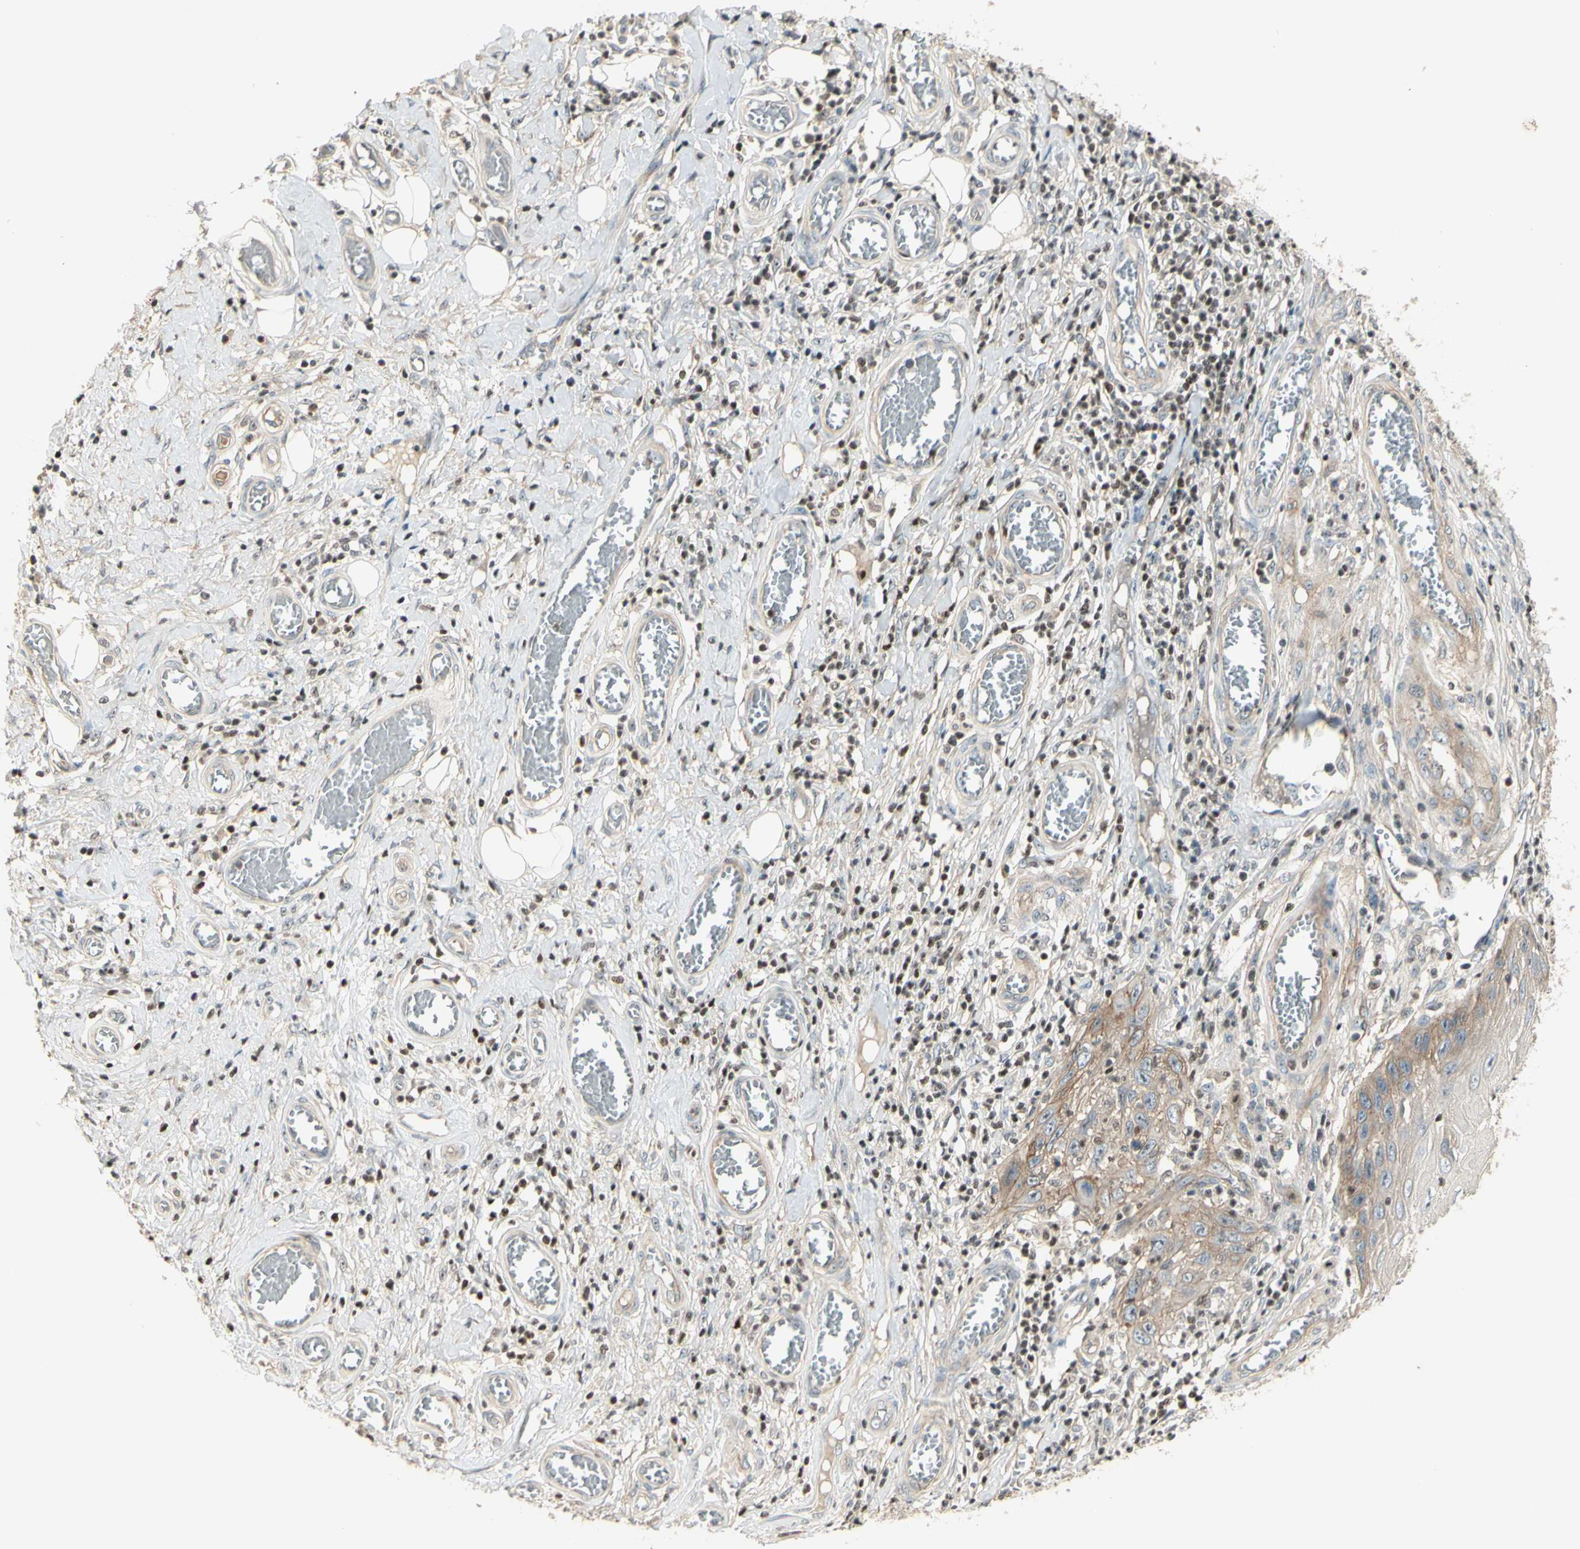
{"staining": {"intensity": "weak", "quantity": "<25%", "location": "cytoplasmic/membranous"}, "tissue": "skin cancer", "cell_type": "Tumor cells", "image_type": "cancer", "snomed": [{"axis": "morphology", "description": "Squamous cell carcinoma, NOS"}, {"axis": "topography", "description": "Skin"}], "caption": "An IHC histopathology image of skin squamous cell carcinoma is shown. There is no staining in tumor cells of skin squamous cell carcinoma.", "gene": "NFYA", "patient": {"sex": "female", "age": 73}}